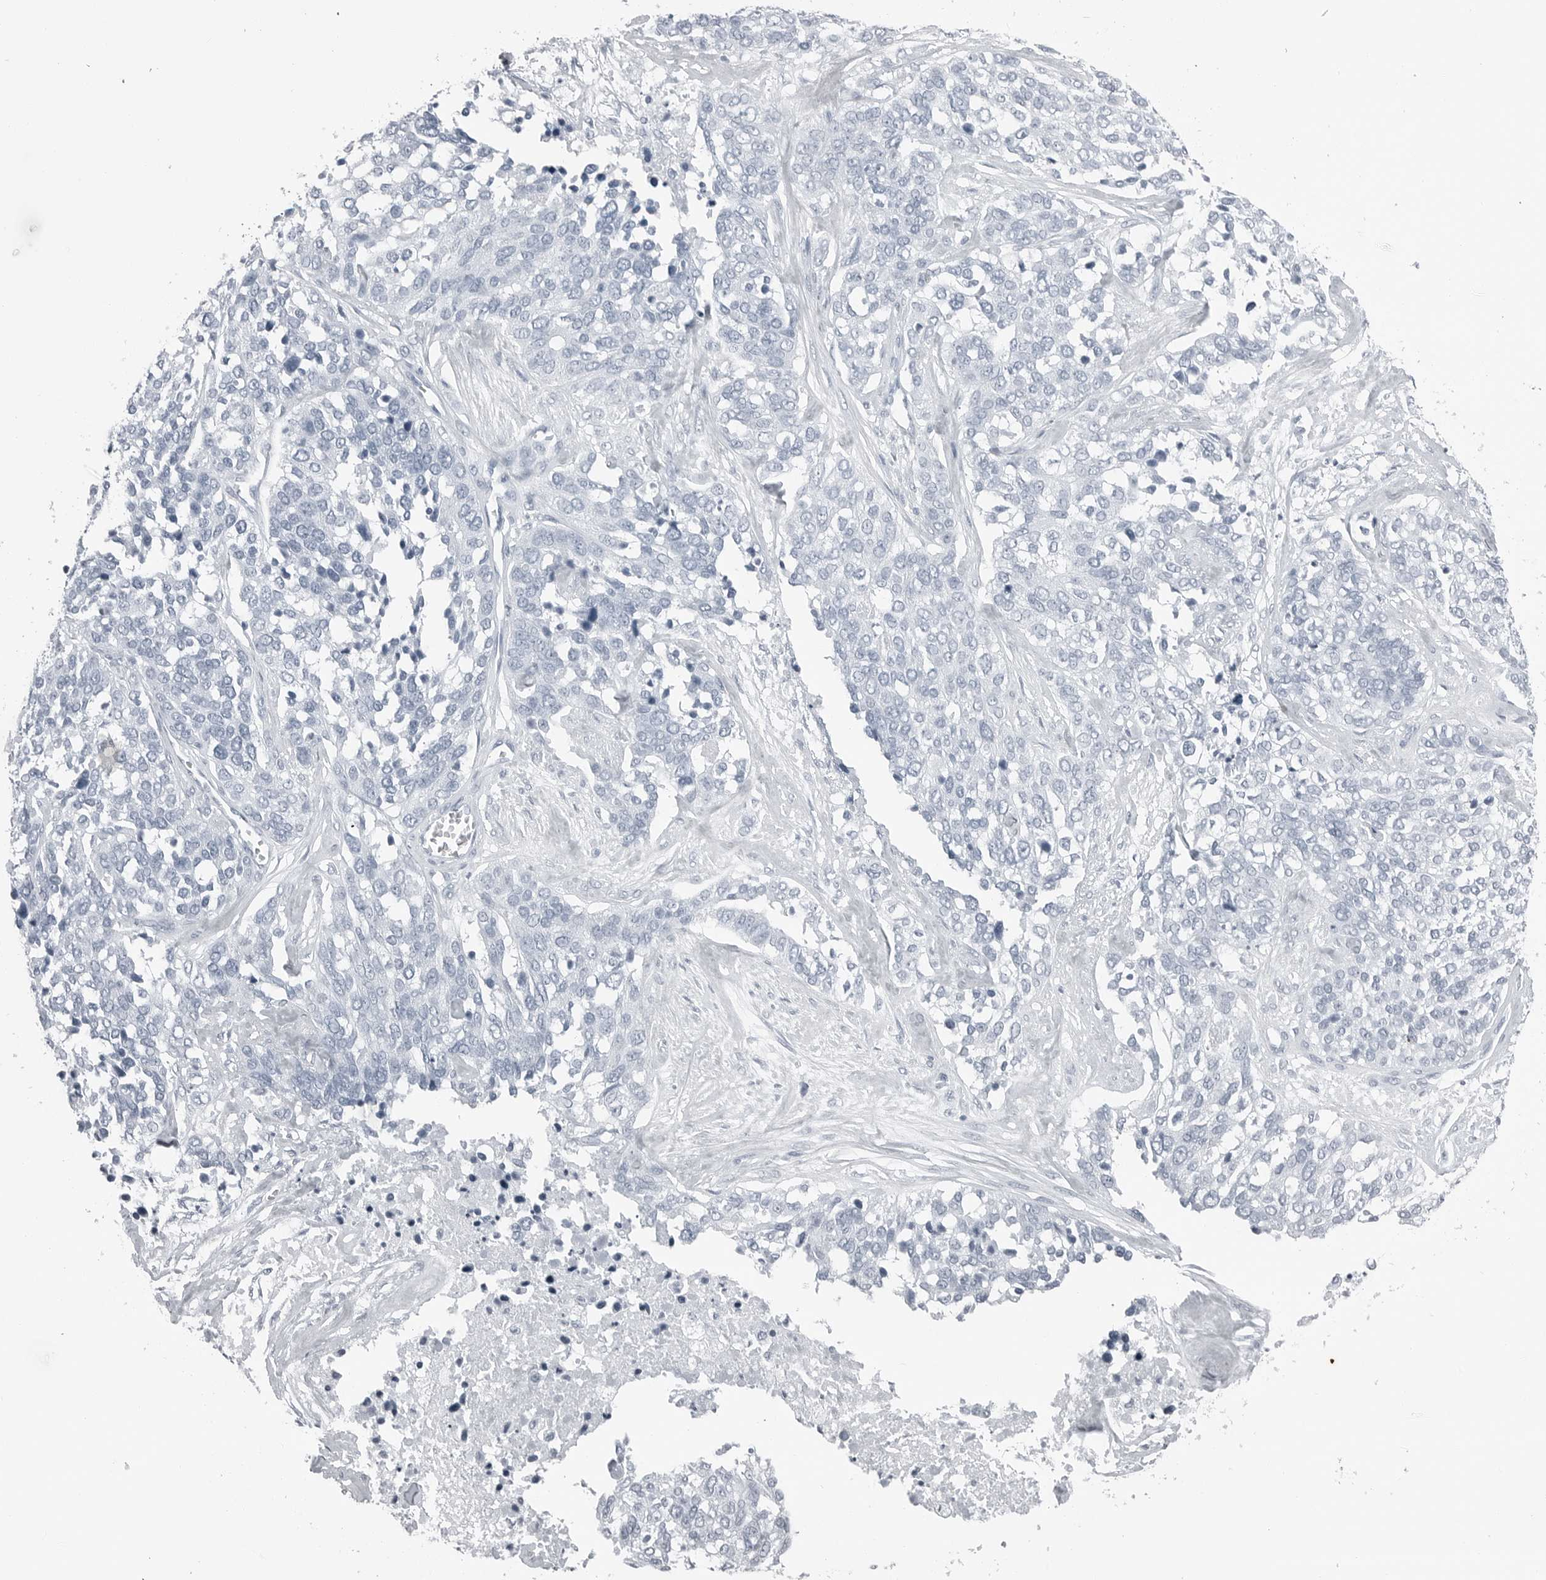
{"staining": {"intensity": "negative", "quantity": "none", "location": "none"}, "tissue": "ovarian cancer", "cell_type": "Tumor cells", "image_type": "cancer", "snomed": [{"axis": "morphology", "description": "Cystadenocarcinoma, serous, NOS"}, {"axis": "topography", "description": "Ovary"}], "caption": "DAB immunohistochemical staining of ovarian serous cystadenocarcinoma shows no significant expression in tumor cells.", "gene": "SPINK1", "patient": {"sex": "female", "age": 44}}